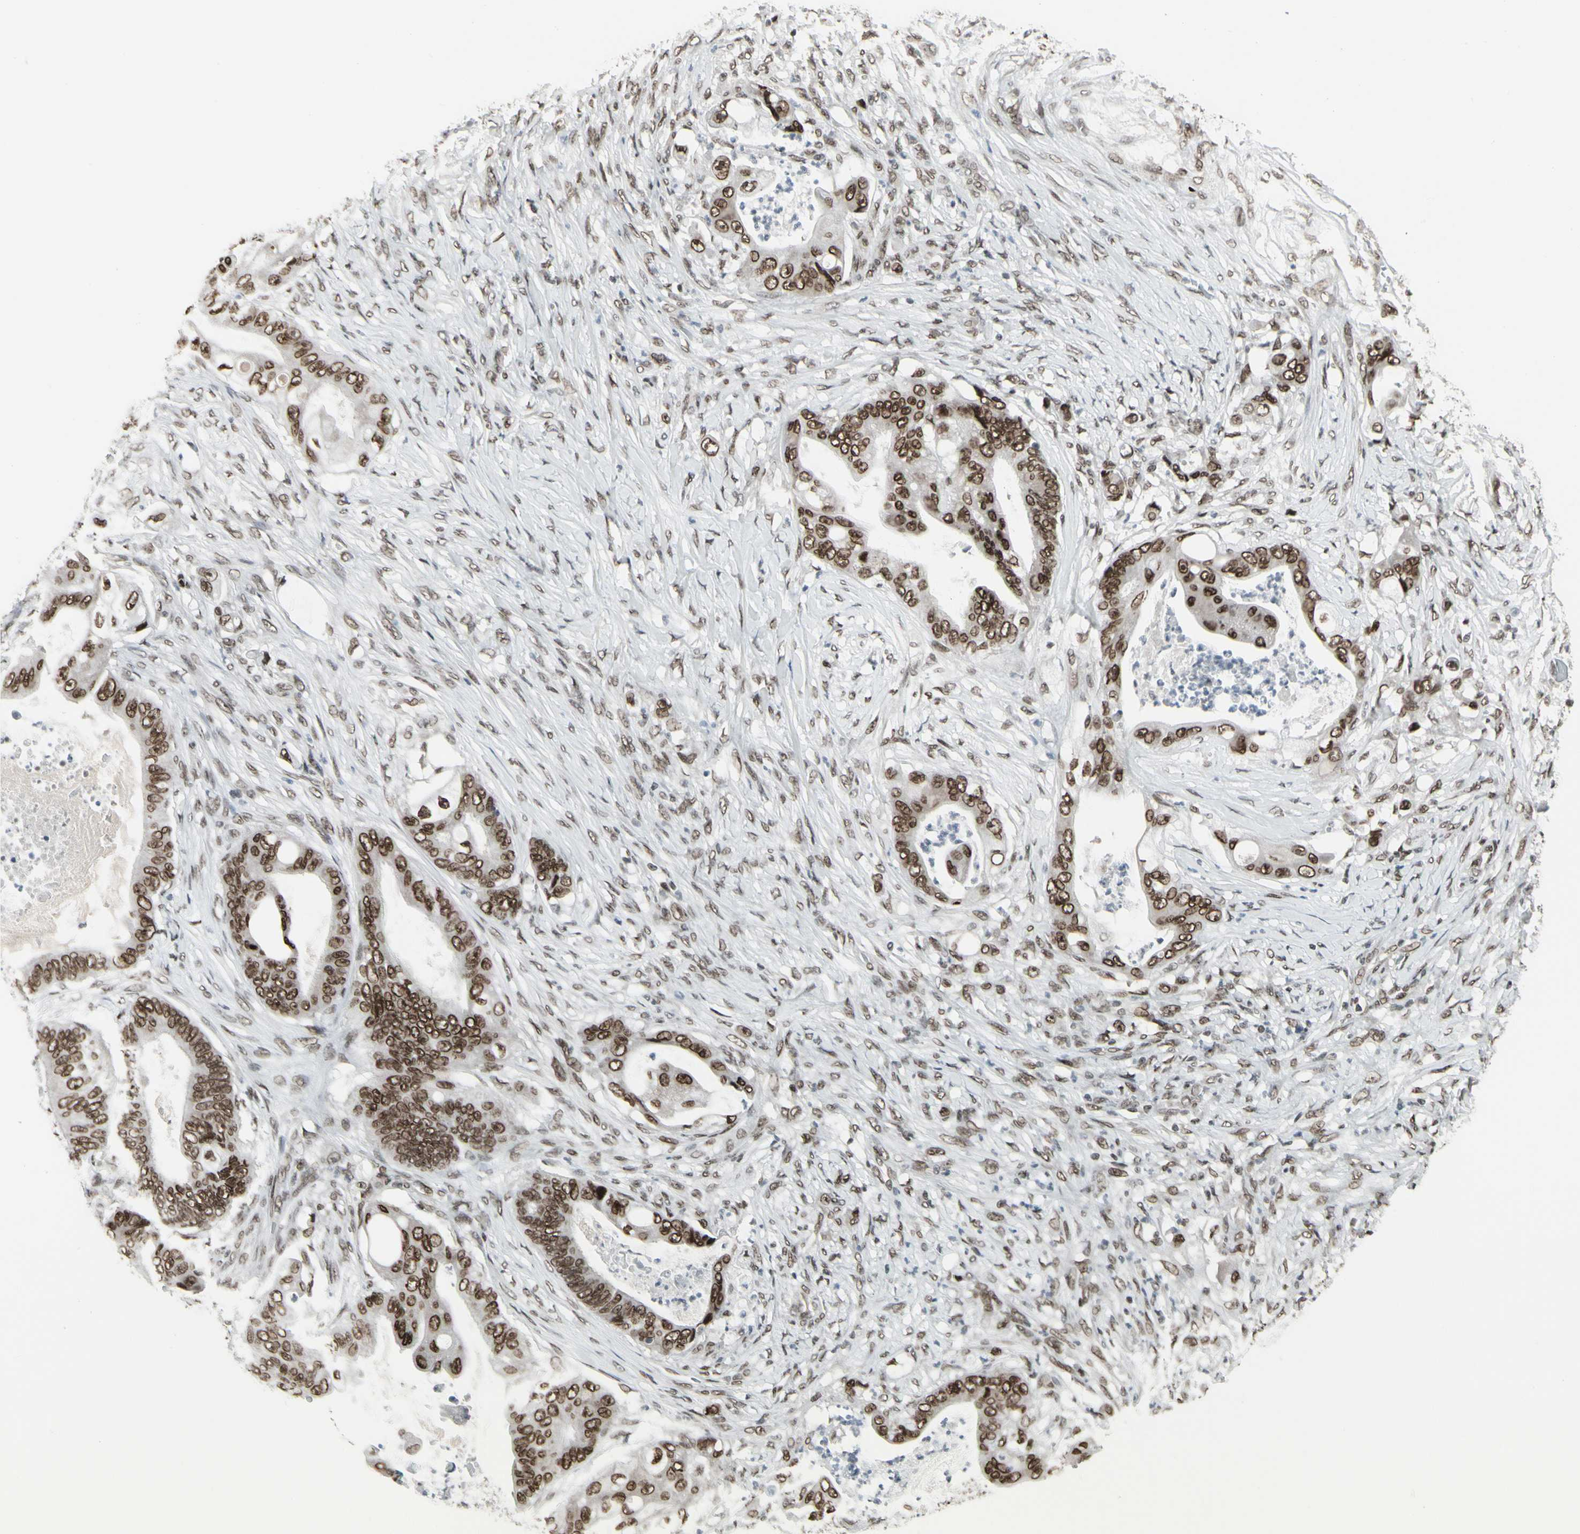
{"staining": {"intensity": "strong", "quantity": ">75%", "location": "nuclear"}, "tissue": "stomach cancer", "cell_type": "Tumor cells", "image_type": "cancer", "snomed": [{"axis": "morphology", "description": "Adenocarcinoma, NOS"}, {"axis": "topography", "description": "Stomach"}], "caption": "Immunohistochemistry micrograph of neoplastic tissue: human stomach cancer (adenocarcinoma) stained using immunohistochemistry (IHC) reveals high levels of strong protein expression localized specifically in the nuclear of tumor cells, appearing as a nuclear brown color.", "gene": "HMG20A", "patient": {"sex": "female", "age": 73}}